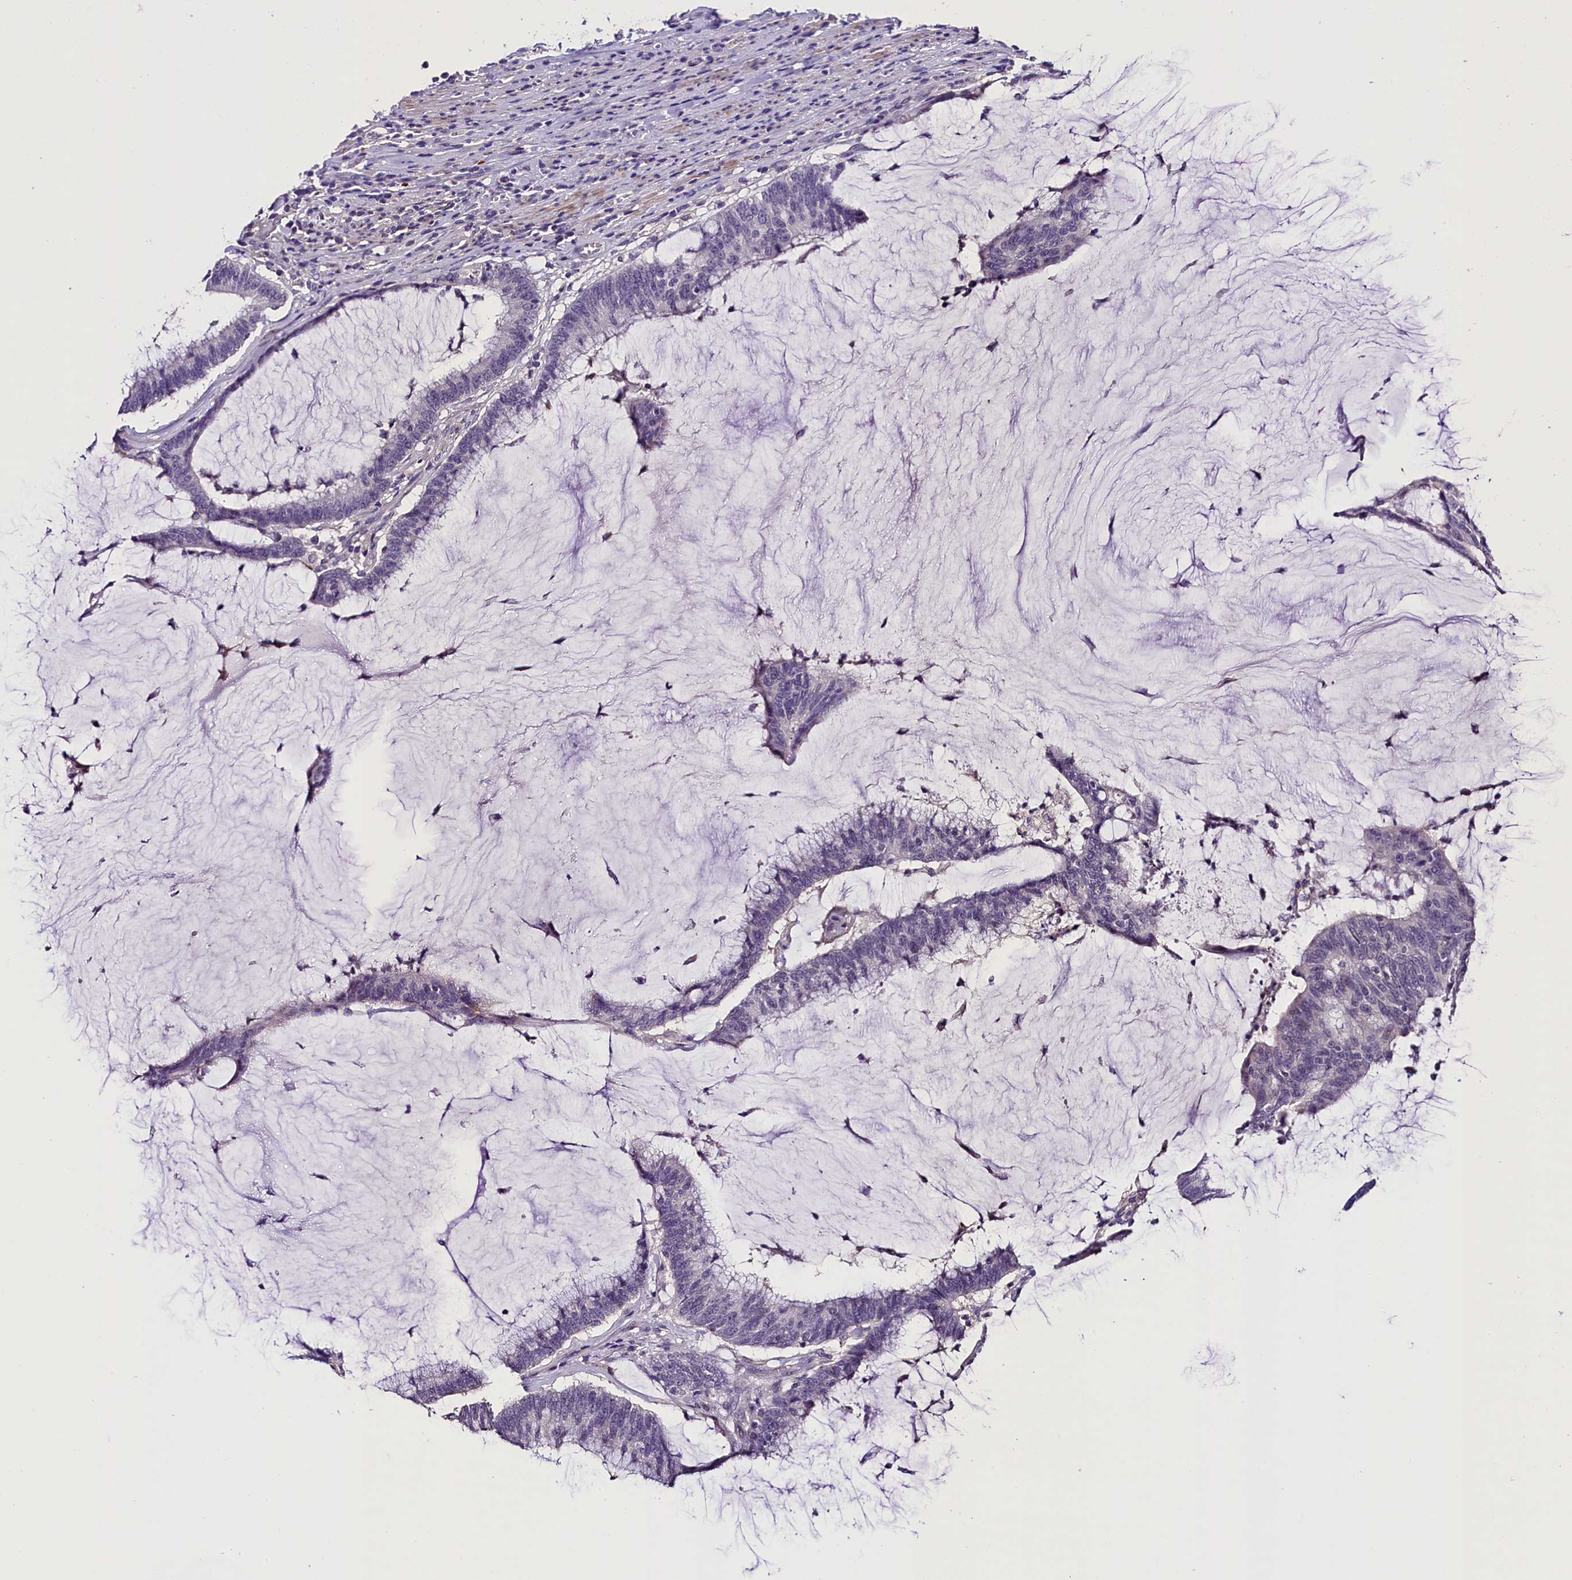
{"staining": {"intensity": "negative", "quantity": "none", "location": "none"}, "tissue": "colorectal cancer", "cell_type": "Tumor cells", "image_type": "cancer", "snomed": [{"axis": "morphology", "description": "Adenocarcinoma, NOS"}, {"axis": "topography", "description": "Rectum"}], "caption": "Image shows no protein staining in tumor cells of adenocarcinoma (colorectal) tissue. (DAB immunohistochemistry visualized using brightfield microscopy, high magnification).", "gene": "MEX3B", "patient": {"sex": "female", "age": 77}}